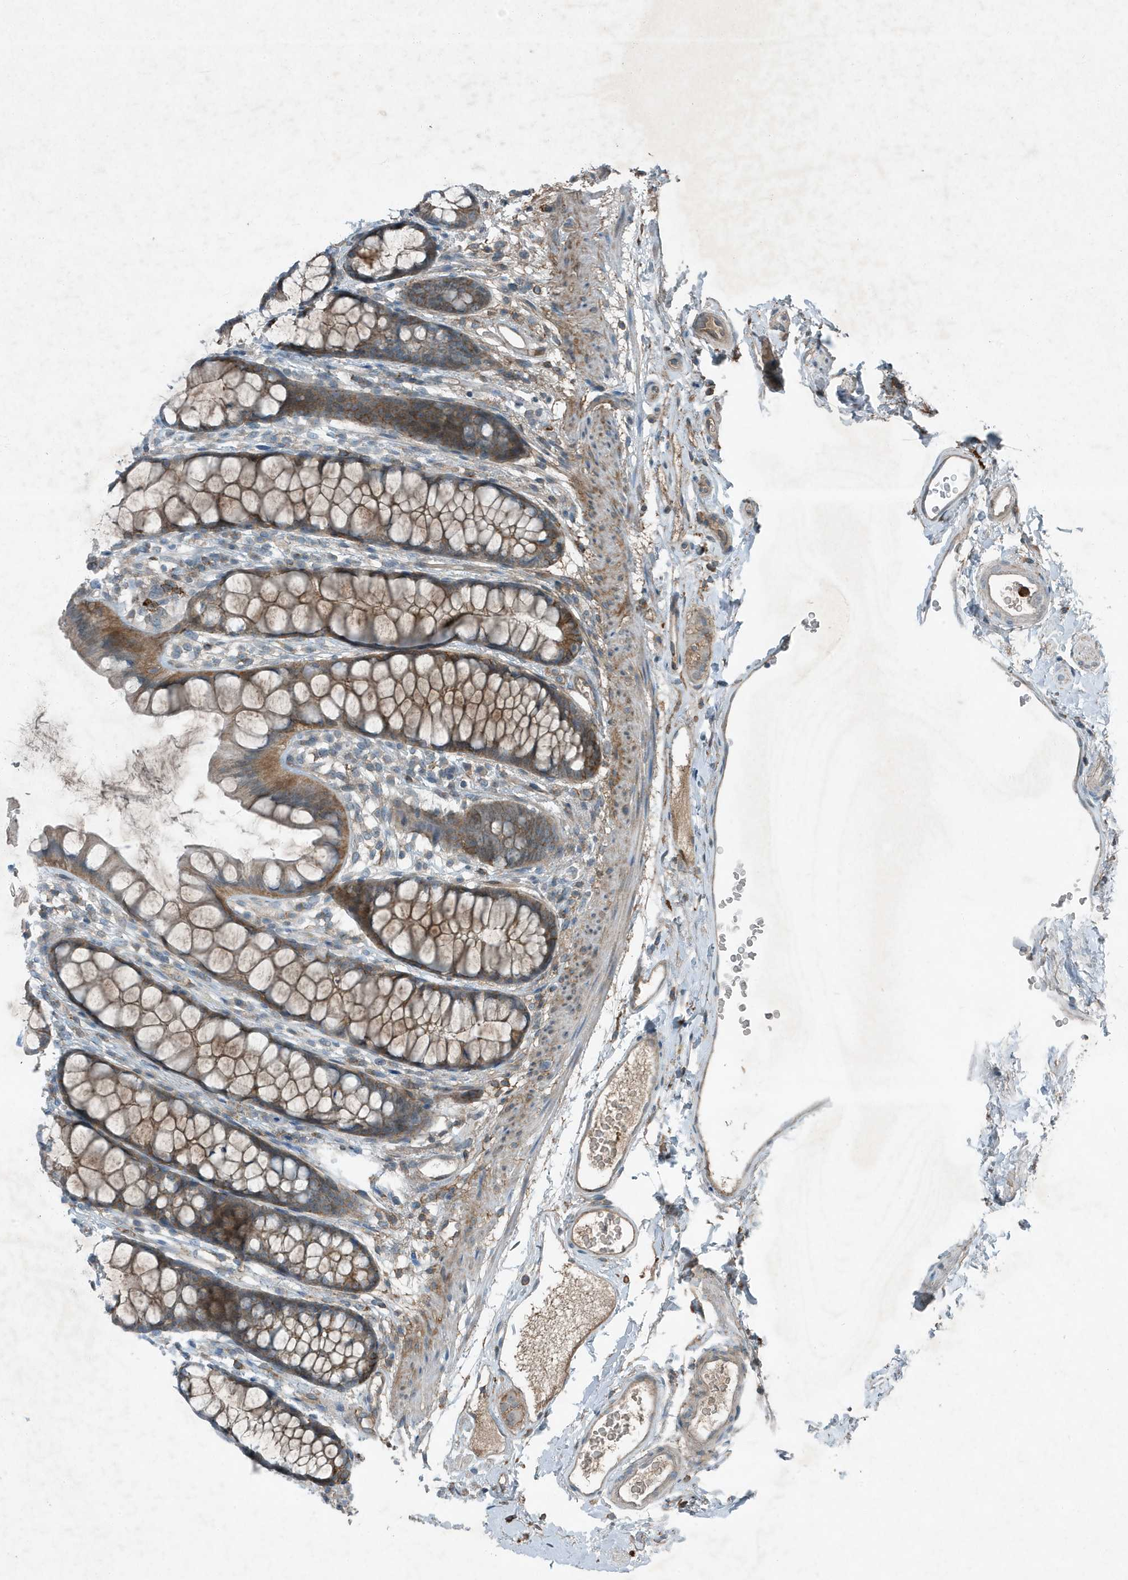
{"staining": {"intensity": "moderate", "quantity": ">75%", "location": "cytoplasmic/membranous"}, "tissue": "rectum", "cell_type": "Glandular cells", "image_type": "normal", "snomed": [{"axis": "morphology", "description": "Normal tissue, NOS"}, {"axis": "topography", "description": "Rectum"}], "caption": "A medium amount of moderate cytoplasmic/membranous expression is appreciated in approximately >75% of glandular cells in unremarkable rectum.", "gene": "DAPP1", "patient": {"sex": "female", "age": 65}}